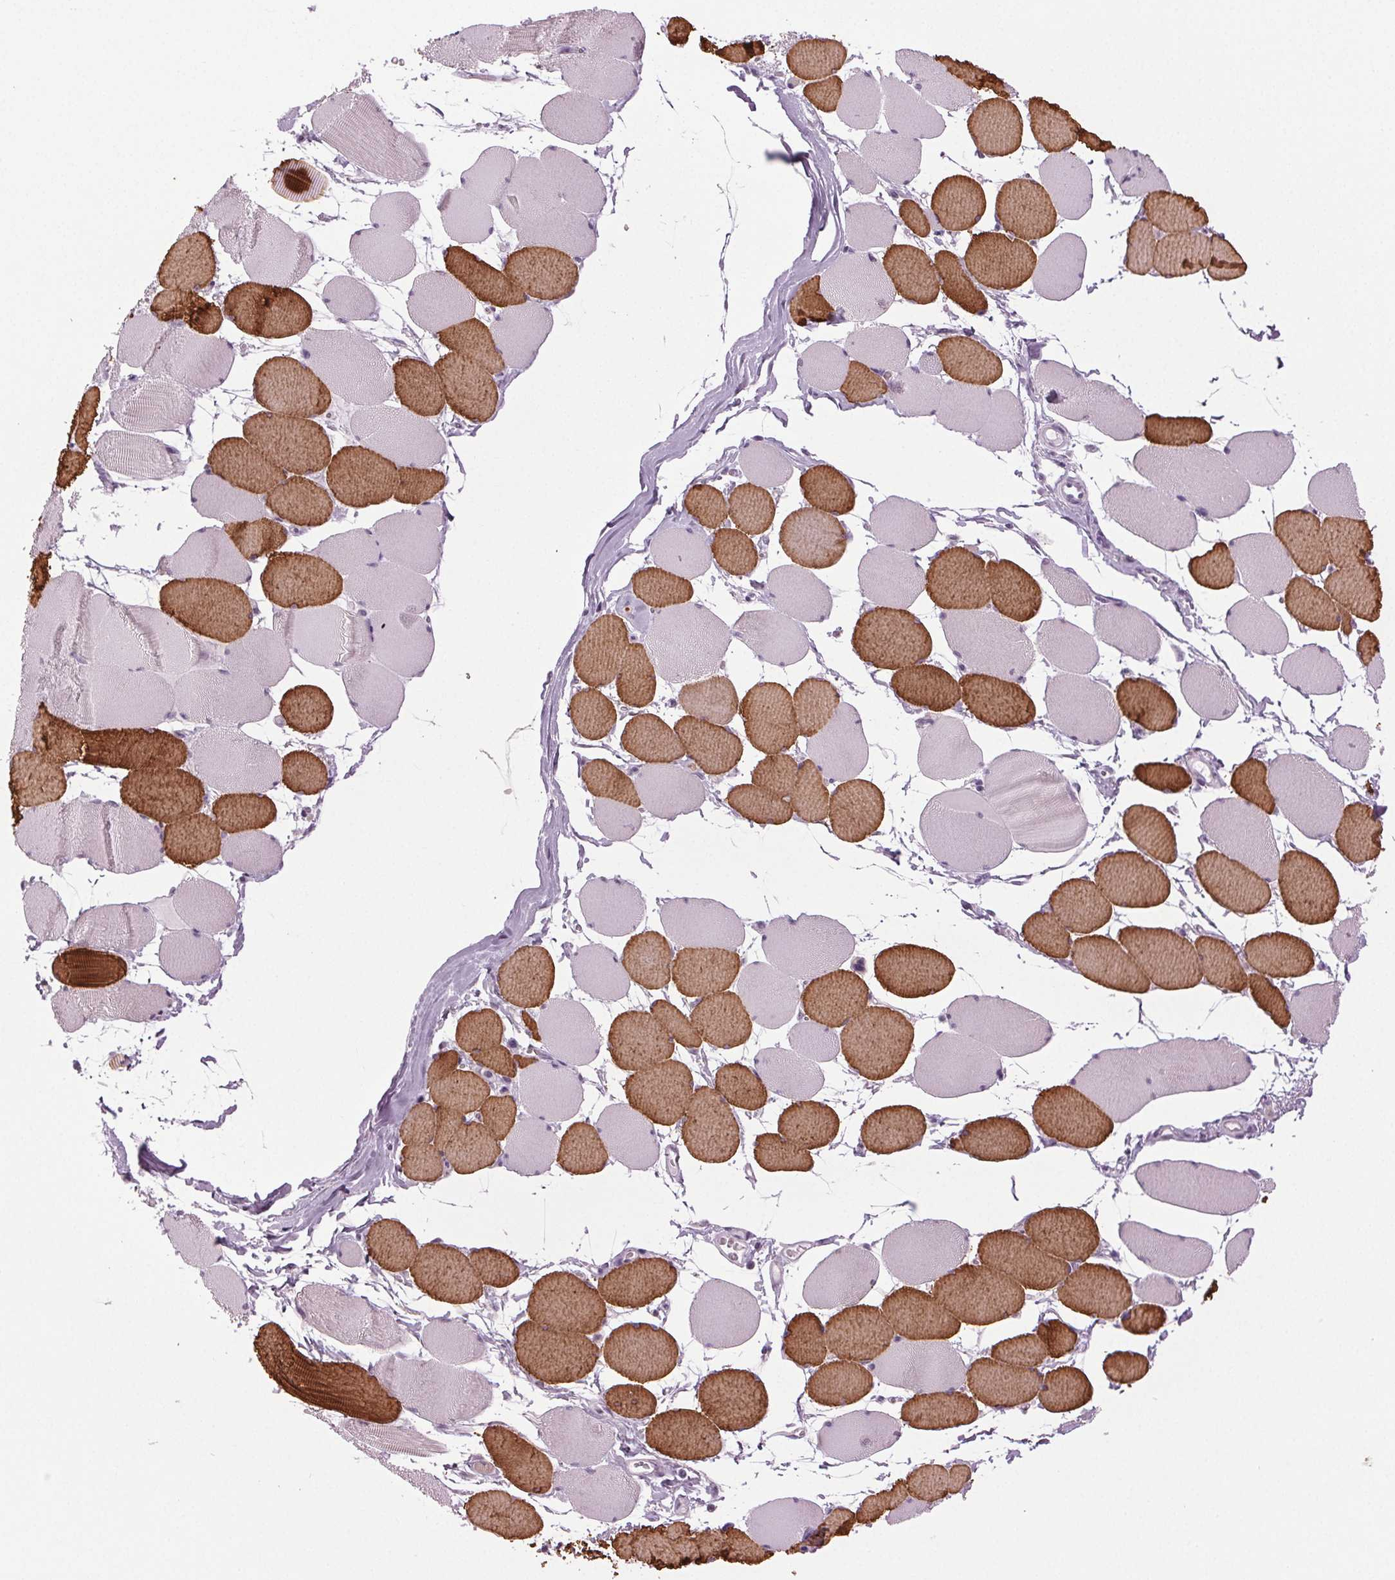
{"staining": {"intensity": "moderate", "quantity": "25%-75%", "location": "cytoplasmic/membranous"}, "tissue": "skeletal muscle", "cell_type": "Myocytes", "image_type": "normal", "snomed": [{"axis": "morphology", "description": "Normal tissue, NOS"}, {"axis": "topography", "description": "Skeletal muscle"}], "caption": "Human skeletal muscle stained with a brown dye demonstrates moderate cytoplasmic/membranous positive staining in about 25%-75% of myocytes.", "gene": "DNAH12", "patient": {"sex": "female", "age": 75}}